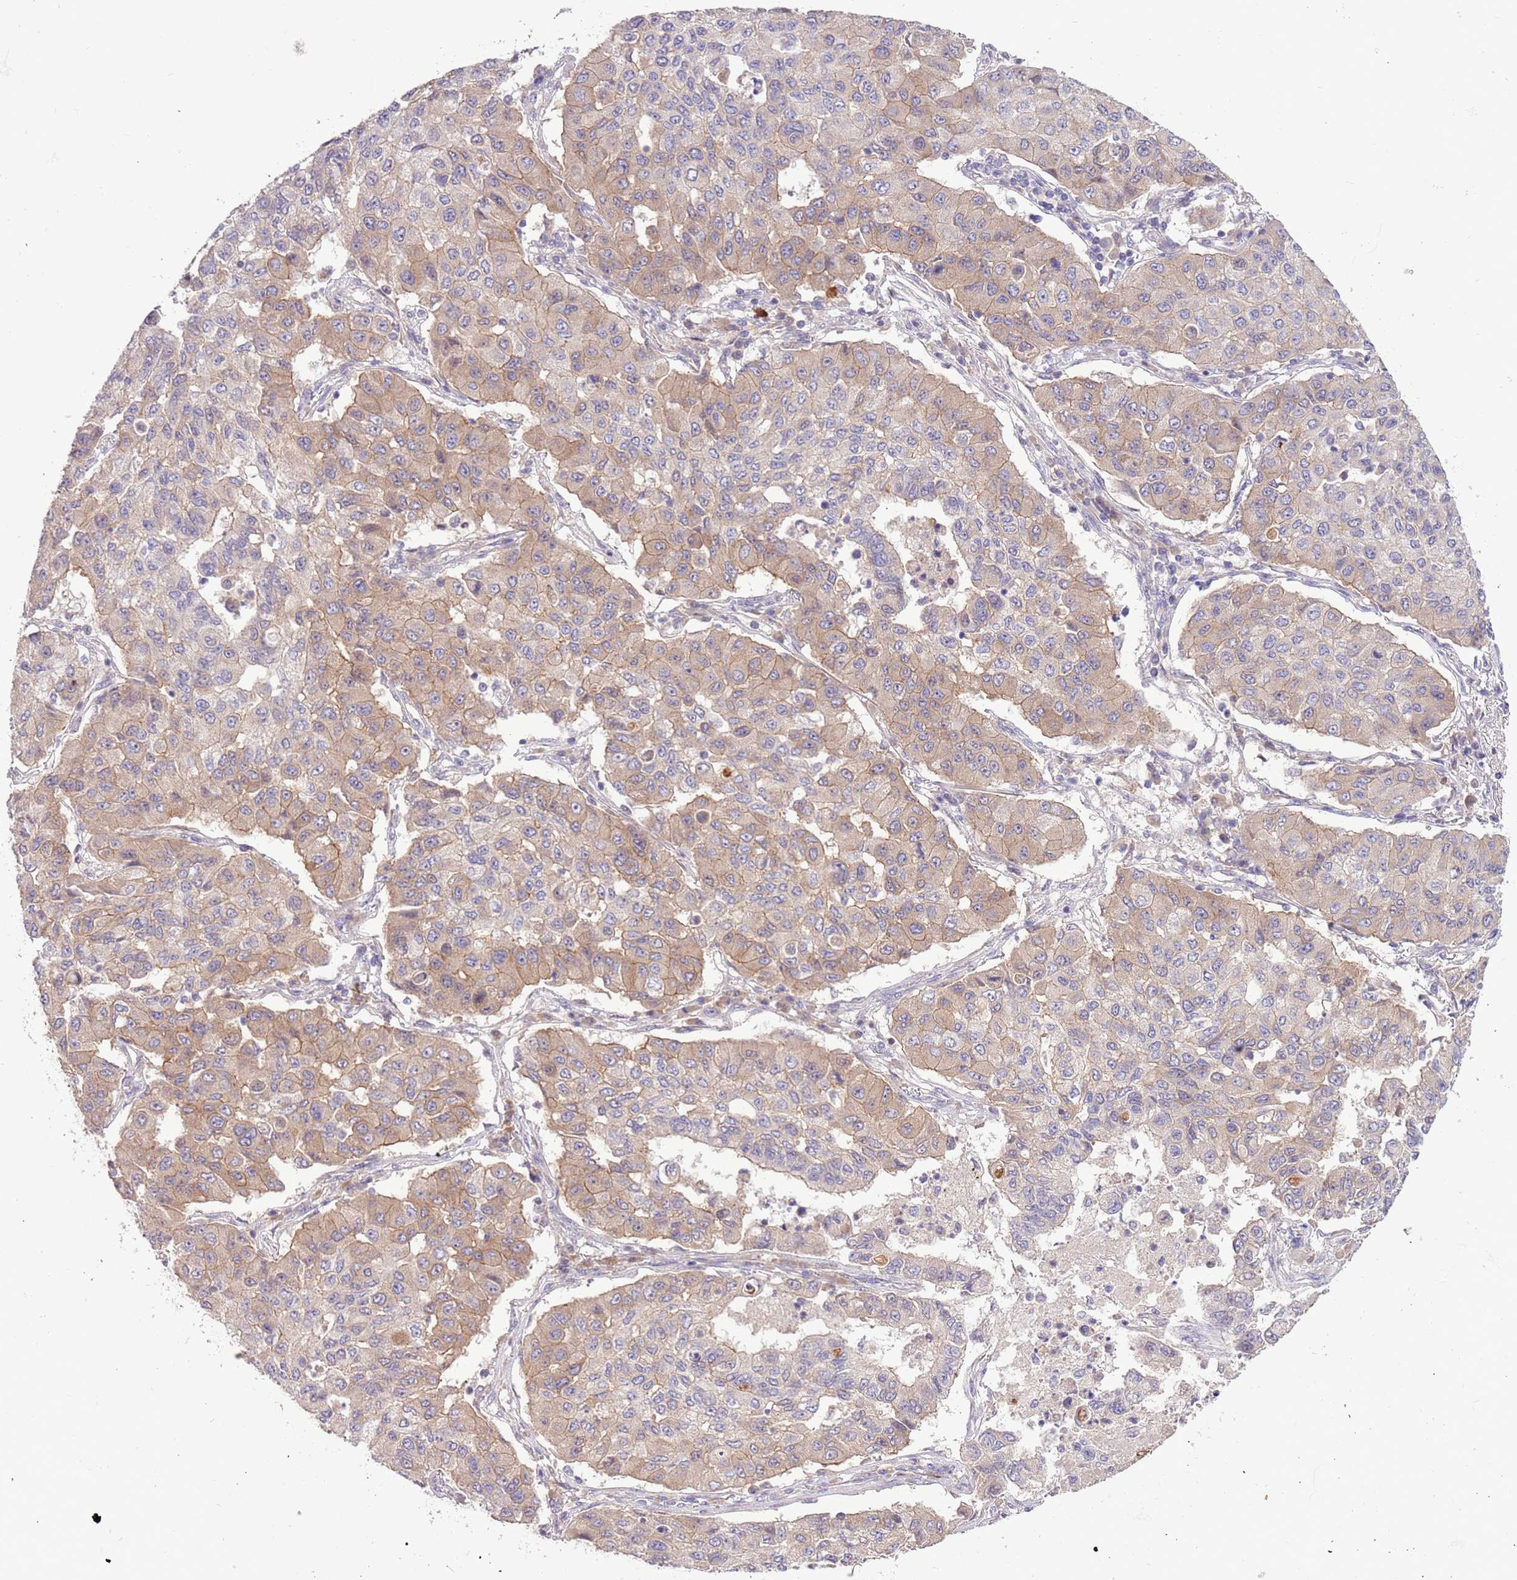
{"staining": {"intensity": "weak", "quantity": ">75%", "location": "cytoplasmic/membranous"}, "tissue": "lung cancer", "cell_type": "Tumor cells", "image_type": "cancer", "snomed": [{"axis": "morphology", "description": "Squamous cell carcinoma, NOS"}, {"axis": "topography", "description": "Lung"}], "caption": "Protein expression analysis of lung cancer reveals weak cytoplasmic/membranous staining in approximately >75% of tumor cells. The staining was performed using DAB to visualize the protein expression in brown, while the nuclei were stained in blue with hematoxylin (Magnification: 20x).", "gene": "SHROOM3", "patient": {"sex": "male", "age": 74}}